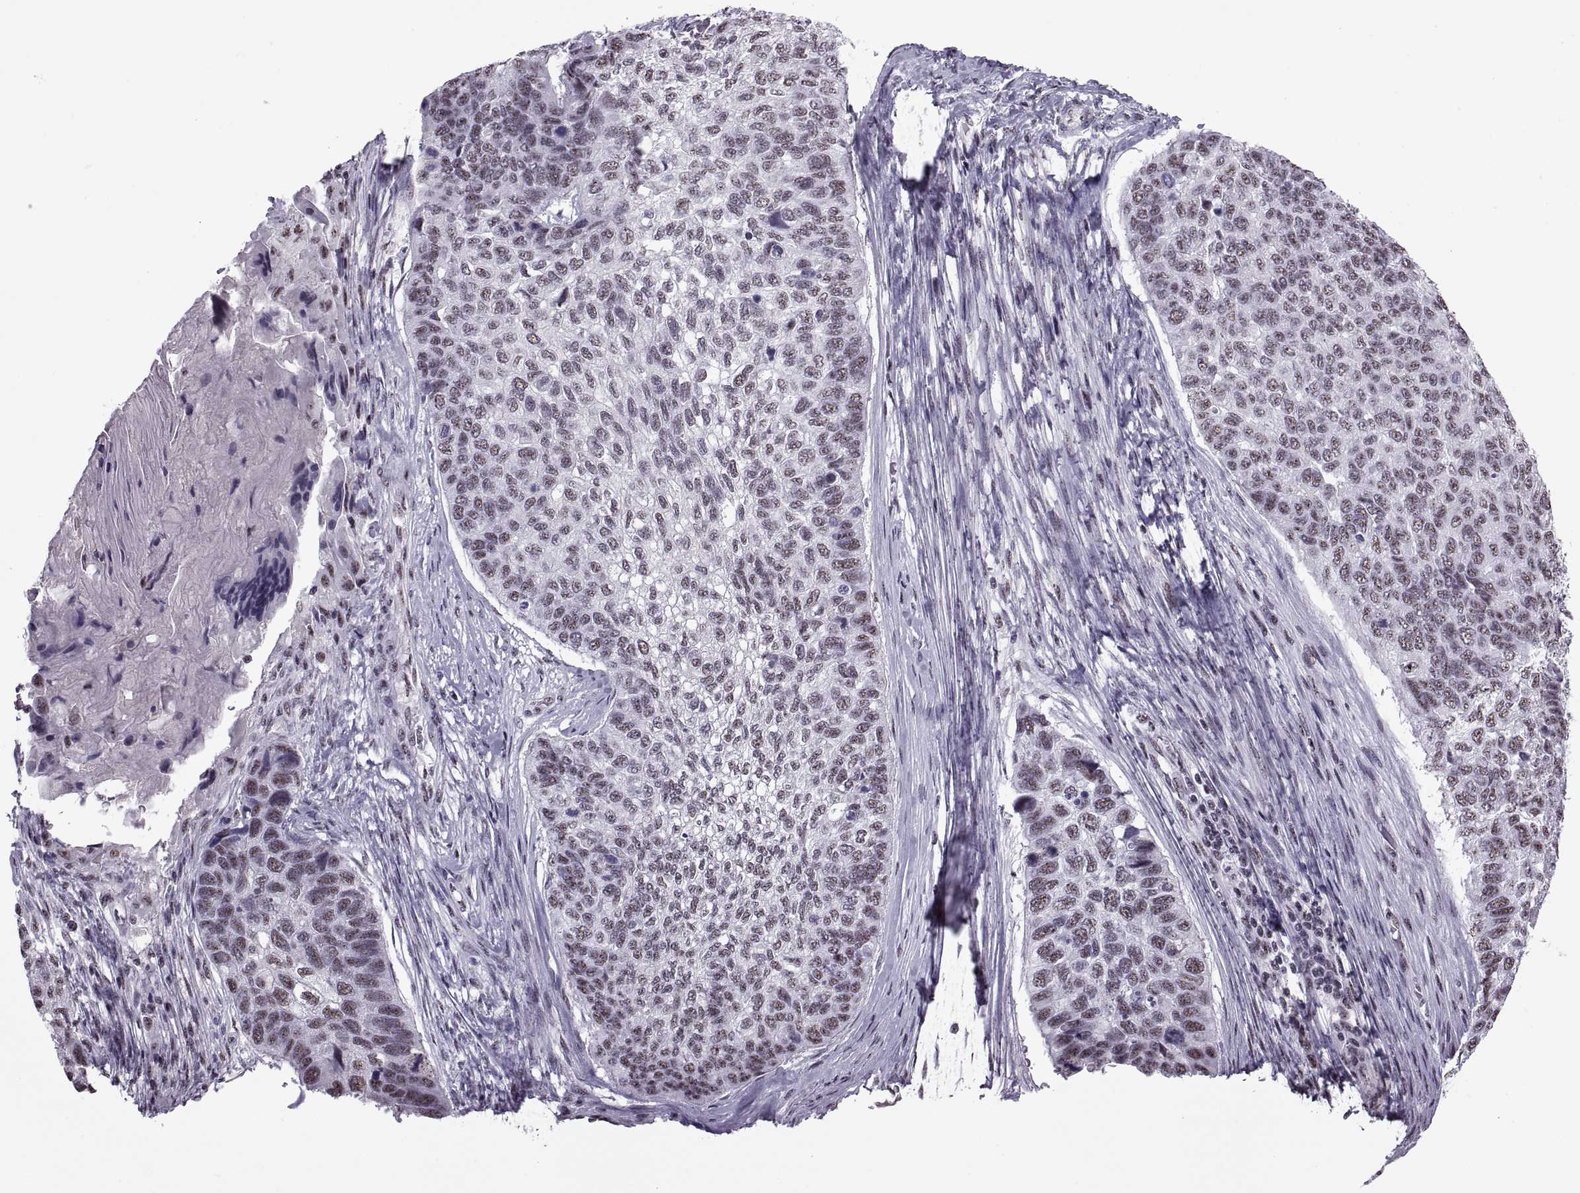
{"staining": {"intensity": "weak", "quantity": ">75%", "location": "nuclear"}, "tissue": "lung cancer", "cell_type": "Tumor cells", "image_type": "cancer", "snomed": [{"axis": "morphology", "description": "Squamous cell carcinoma, NOS"}, {"axis": "topography", "description": "Lung"}], "caption": "Tumor cells display low levels of weak nuclear positivity in approximately >75% of cells in human squamous cell carcinoma (lung).", "gene": "MAGEA4", "patient": {"sex": "male", "age": 69}}